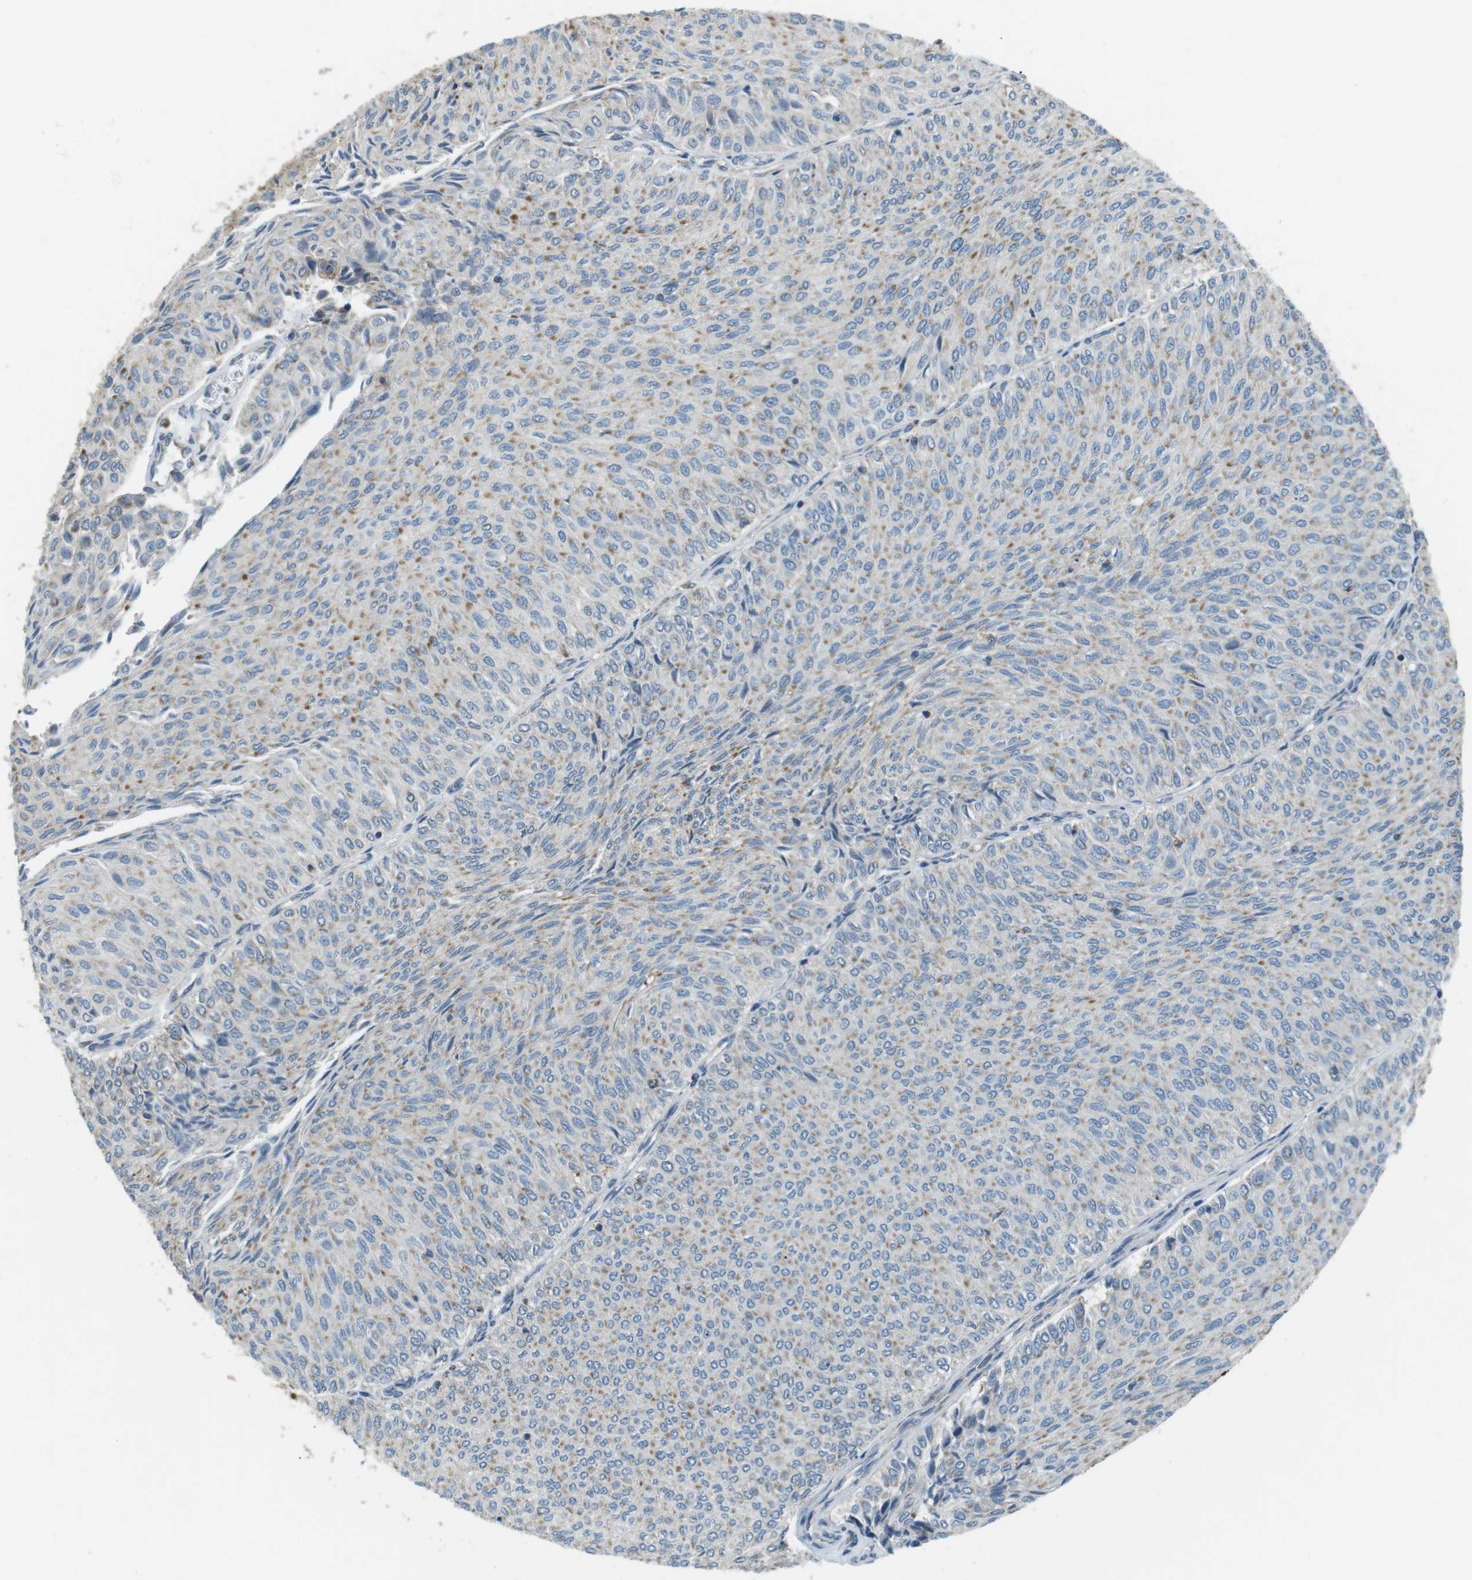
{"staining": {"intensity": "weak", "quantity": ">75%", "location": "cytoplasmic/membranous"}, "tissue": "urothelial cancer", "cell_type": "Tumor cells", "image_type": "cancer", "snomed": [{"axis": "morphology", "description": "Urothelial carcinoma, Low grade"}, {"axis": "topography", "description": "Urinary bladder"}], "caption": "Protein analysis of low-grade urothelial carcinoma tissue displays weak cytoplasmic/membranous staining in about >75% of tumor cells. (DAB (3,3'-diaminobenzidine) IHC with brightfield microscopy, high magnification).", "gene": "BACE1", "patient": {"sex": "male", "age": 78}}